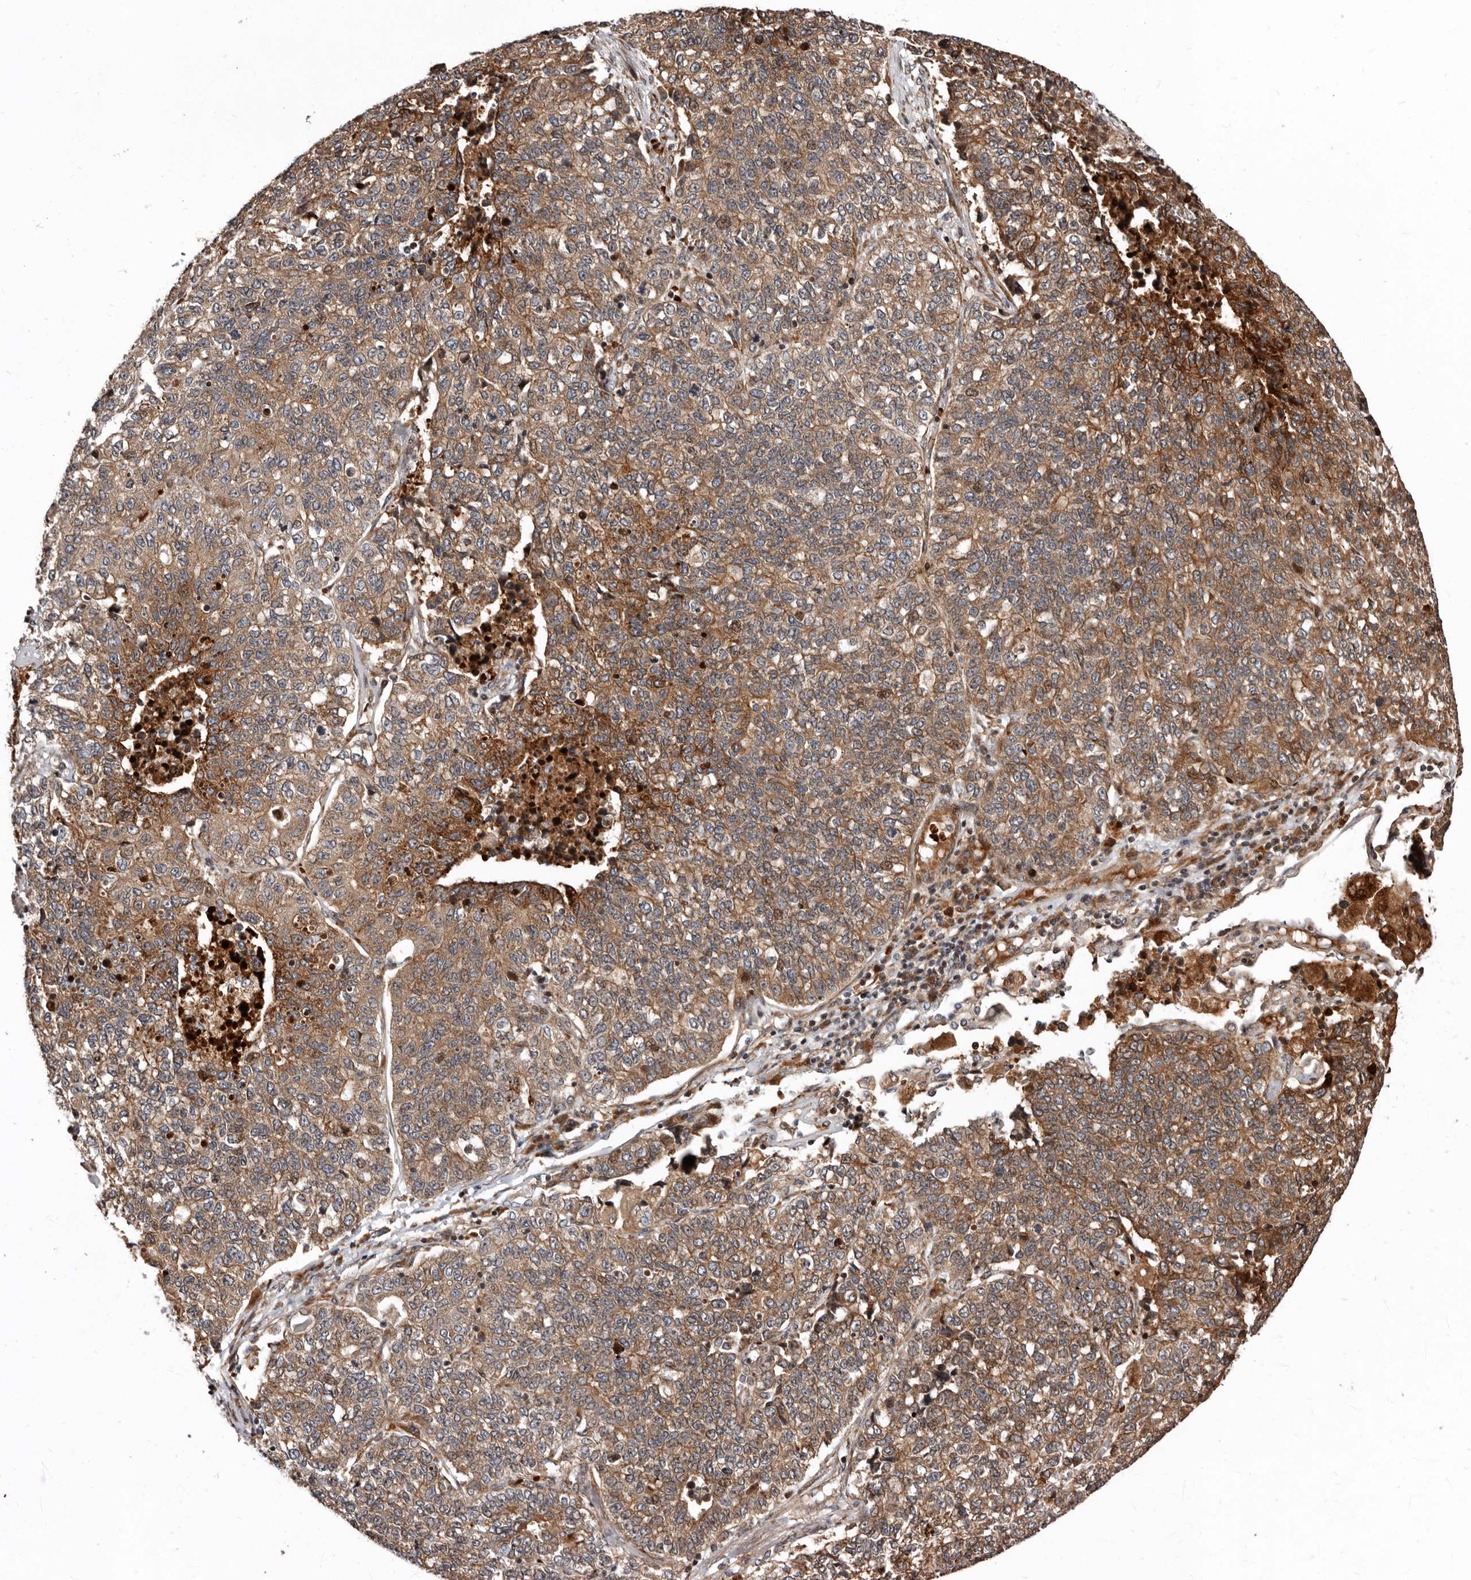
{"staining": {"intensity": "moderate", "quantity": ">75%", "location": "cytoplasmic/membranous"}, "tissue": "lung cancer", "cell_type": "Tumor cells", "image_type": "cancer", "snomed": [{"axis": "morphology", "description": "Adenocarcinoma, NOS"}, {"axis": "topography", "description": "Lung"}], "caption": "A medium amount of moderate cytoplasmic/membranous positivity is appreciated in approximately >75% of tumor cells in lung adenocarcinoma tissue.", "gene": "WEE2", "patient": {"sex": "male", "age": 49}}